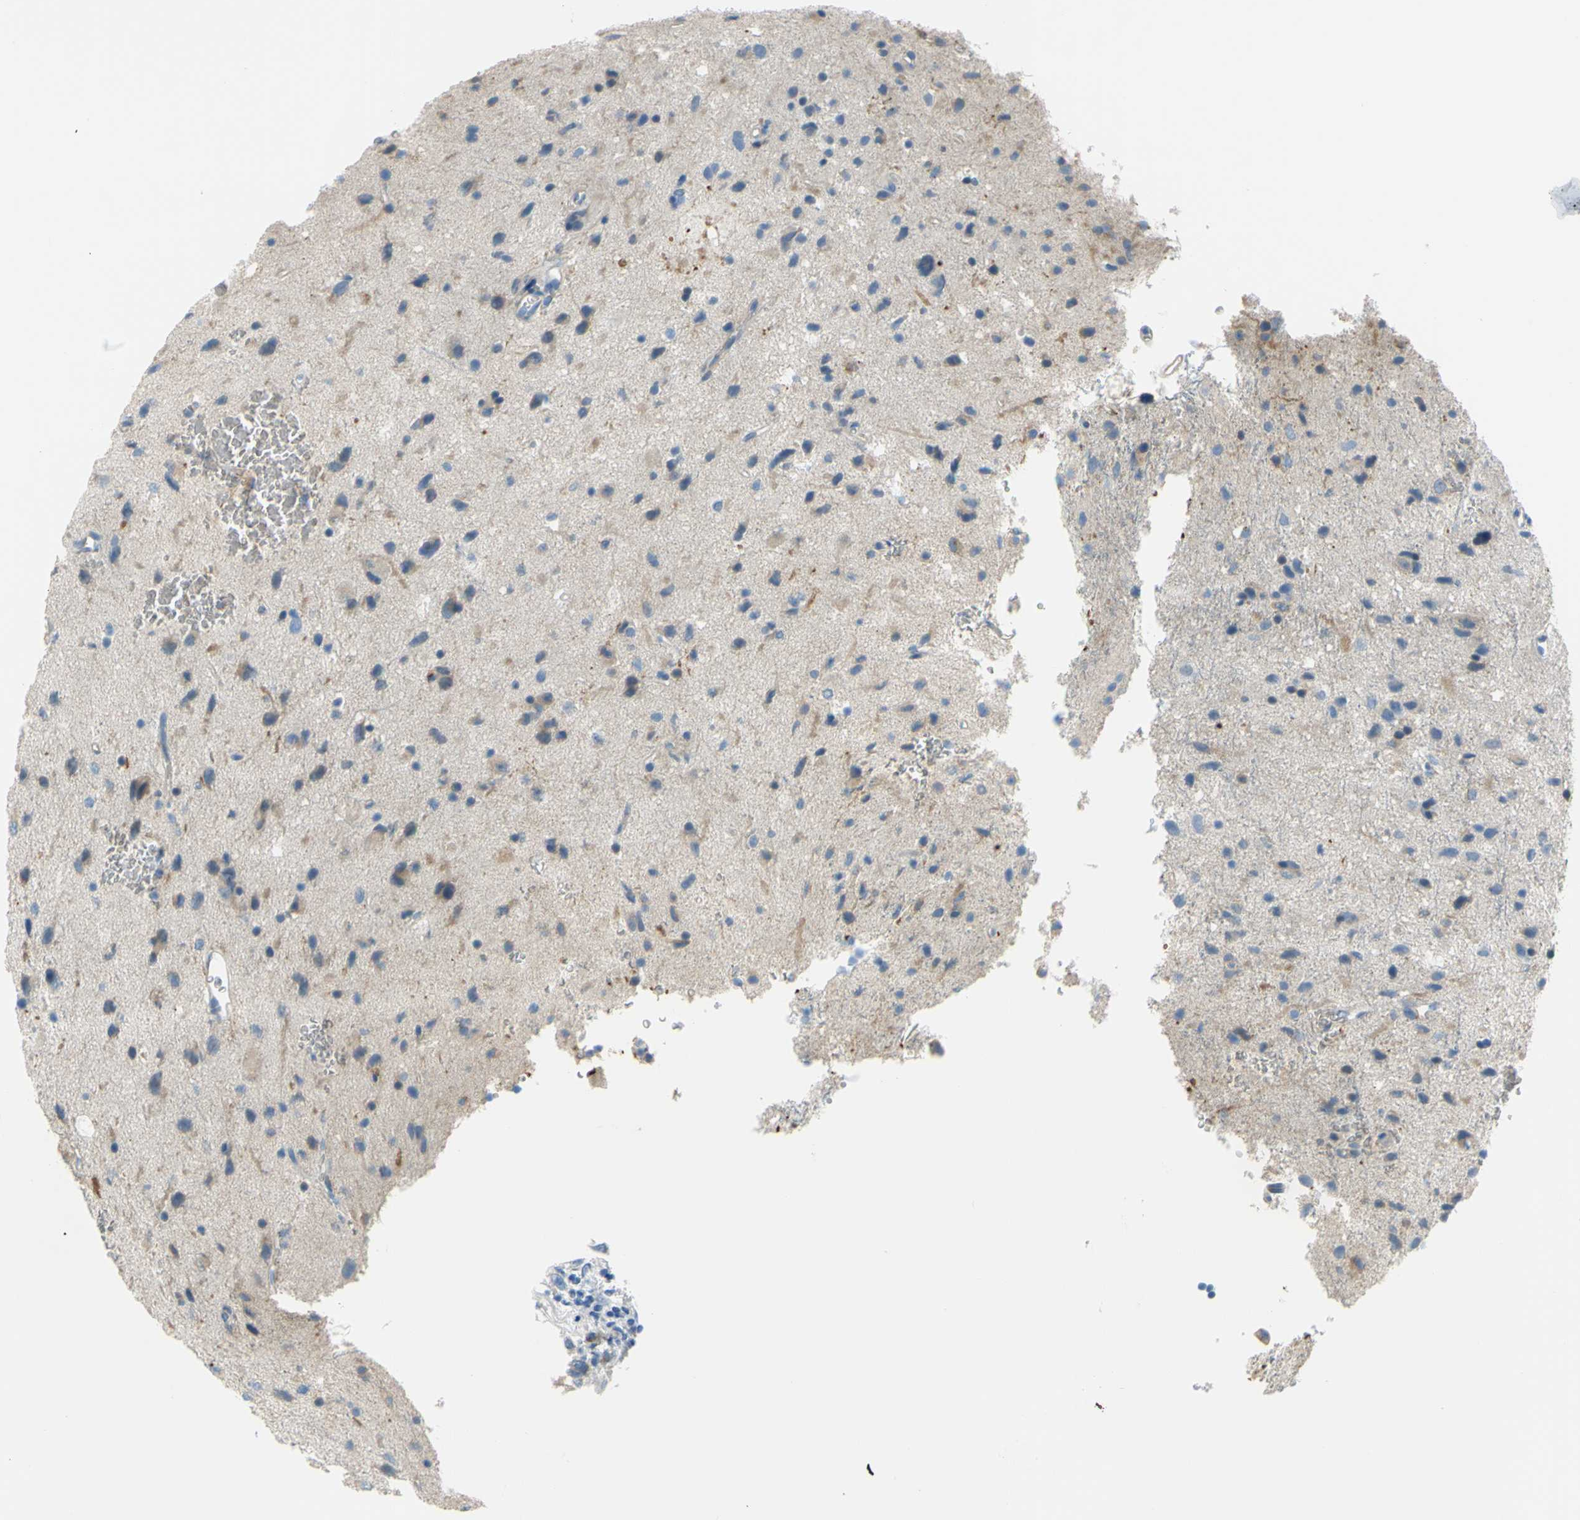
{"staining": {"intensity": "weak", "quantity": "<25%", "location": "cytoplasmic/membranous"}, "tissue": "glioma", "cell_type": "Tumor cells", "image_type": "cancer", "snomed": [{"axis": "morphology", "description": "Glioma, malignant, Low grade"}, {"axis": "topography", "description": "Brain"}], "caption": "Immunohistochemistry (IHC) of glioma shows no staining in tumor cells.", "gene": "FRMD4B", "patient": {"sex": "male", "age": 77}}